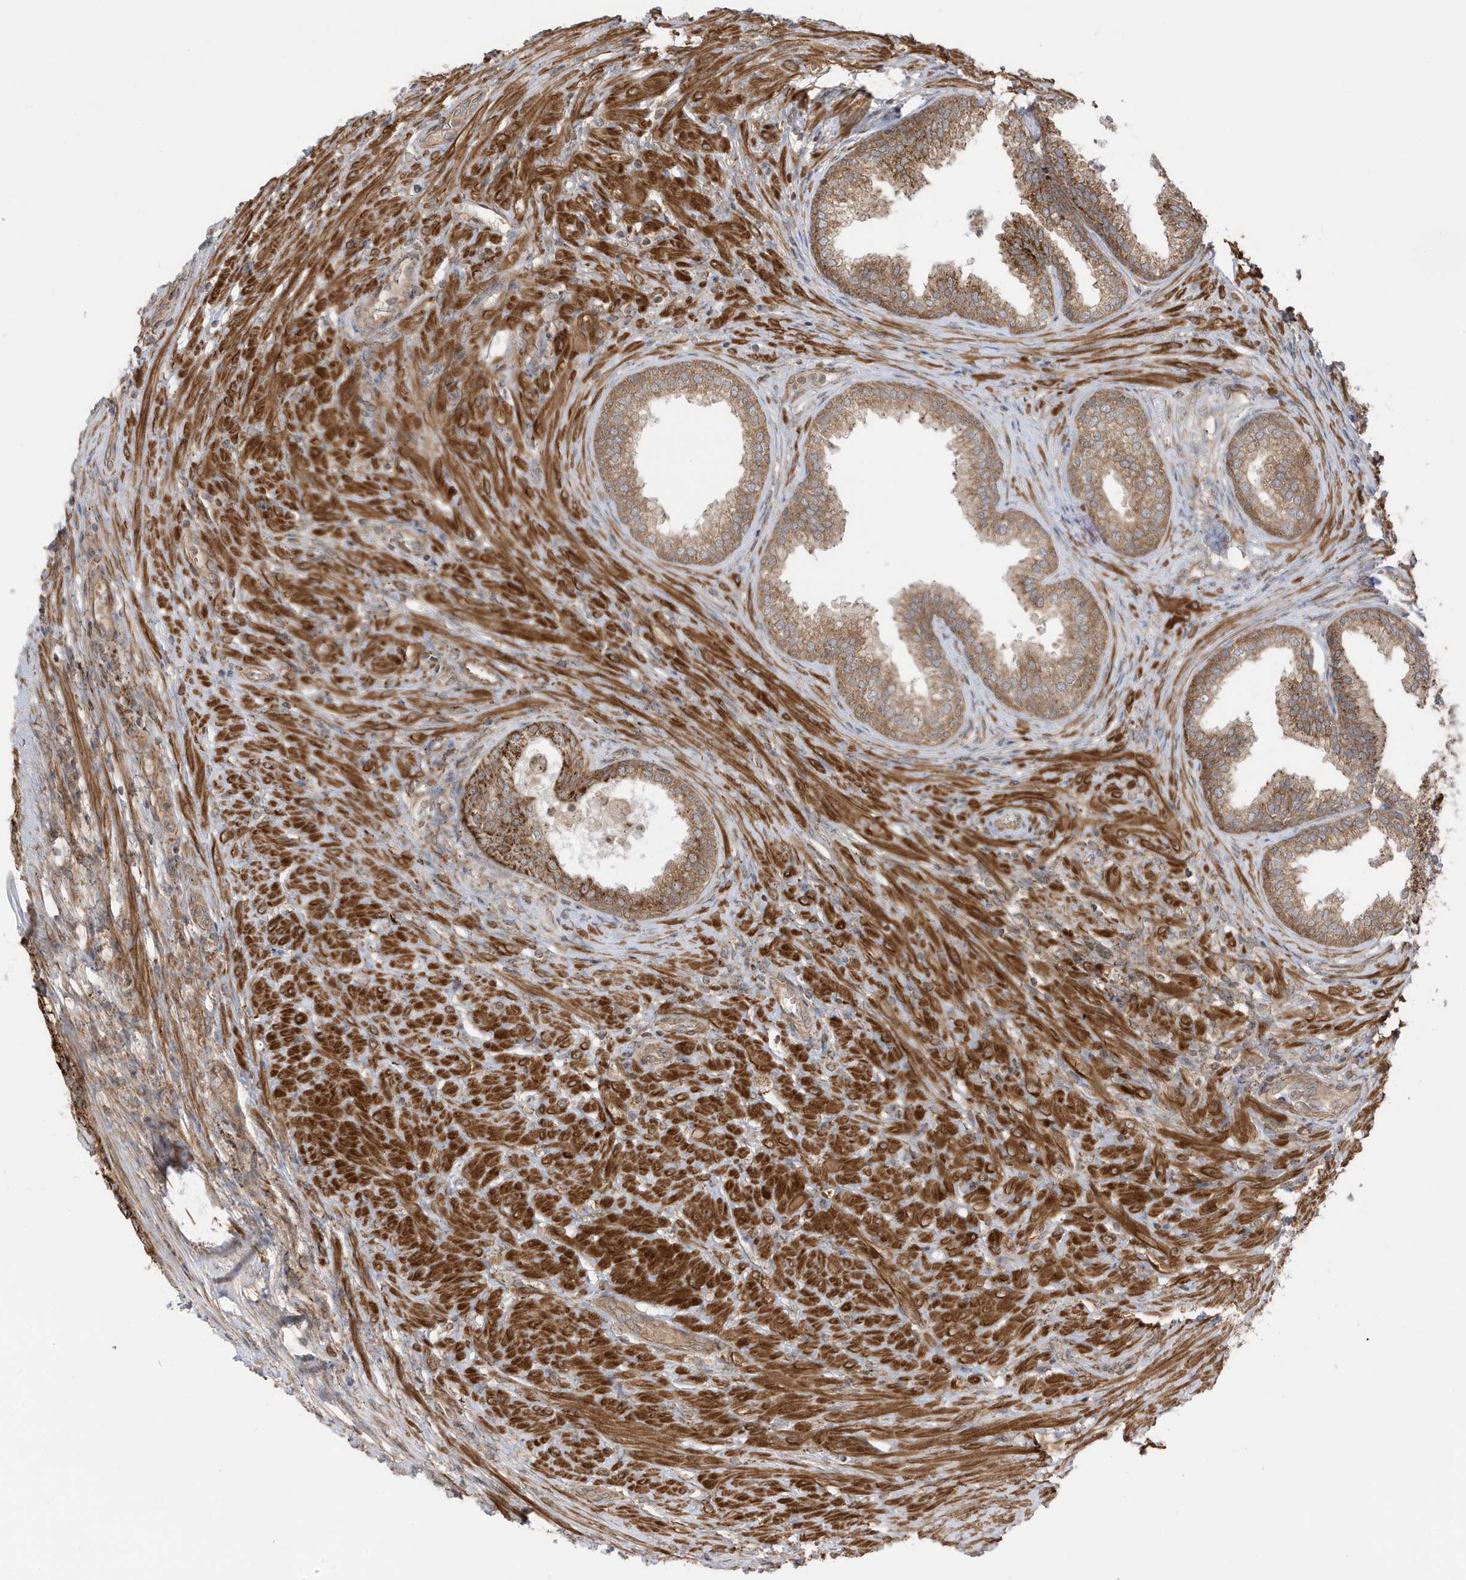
{"staining": {"intensity": "moderate", "quantity": ">75%", "location": "cytoplasmic/membranous"}, "tissue": "prostate", "cell_type": "Glandular cells", "image_type": "normal", "snomed": [{"axis": "morphology", "description": "Normal tissue, NOS"}, {"axis": "topography", "description": "Prostate"}], "caption": "Prostate stained with a brown dye demonstrates moderate cytoplasmic/membranous positive staining in about >75% of glandular cells.", "gene": "DHX36", "patient": {"sex": "male", "age": 76}}